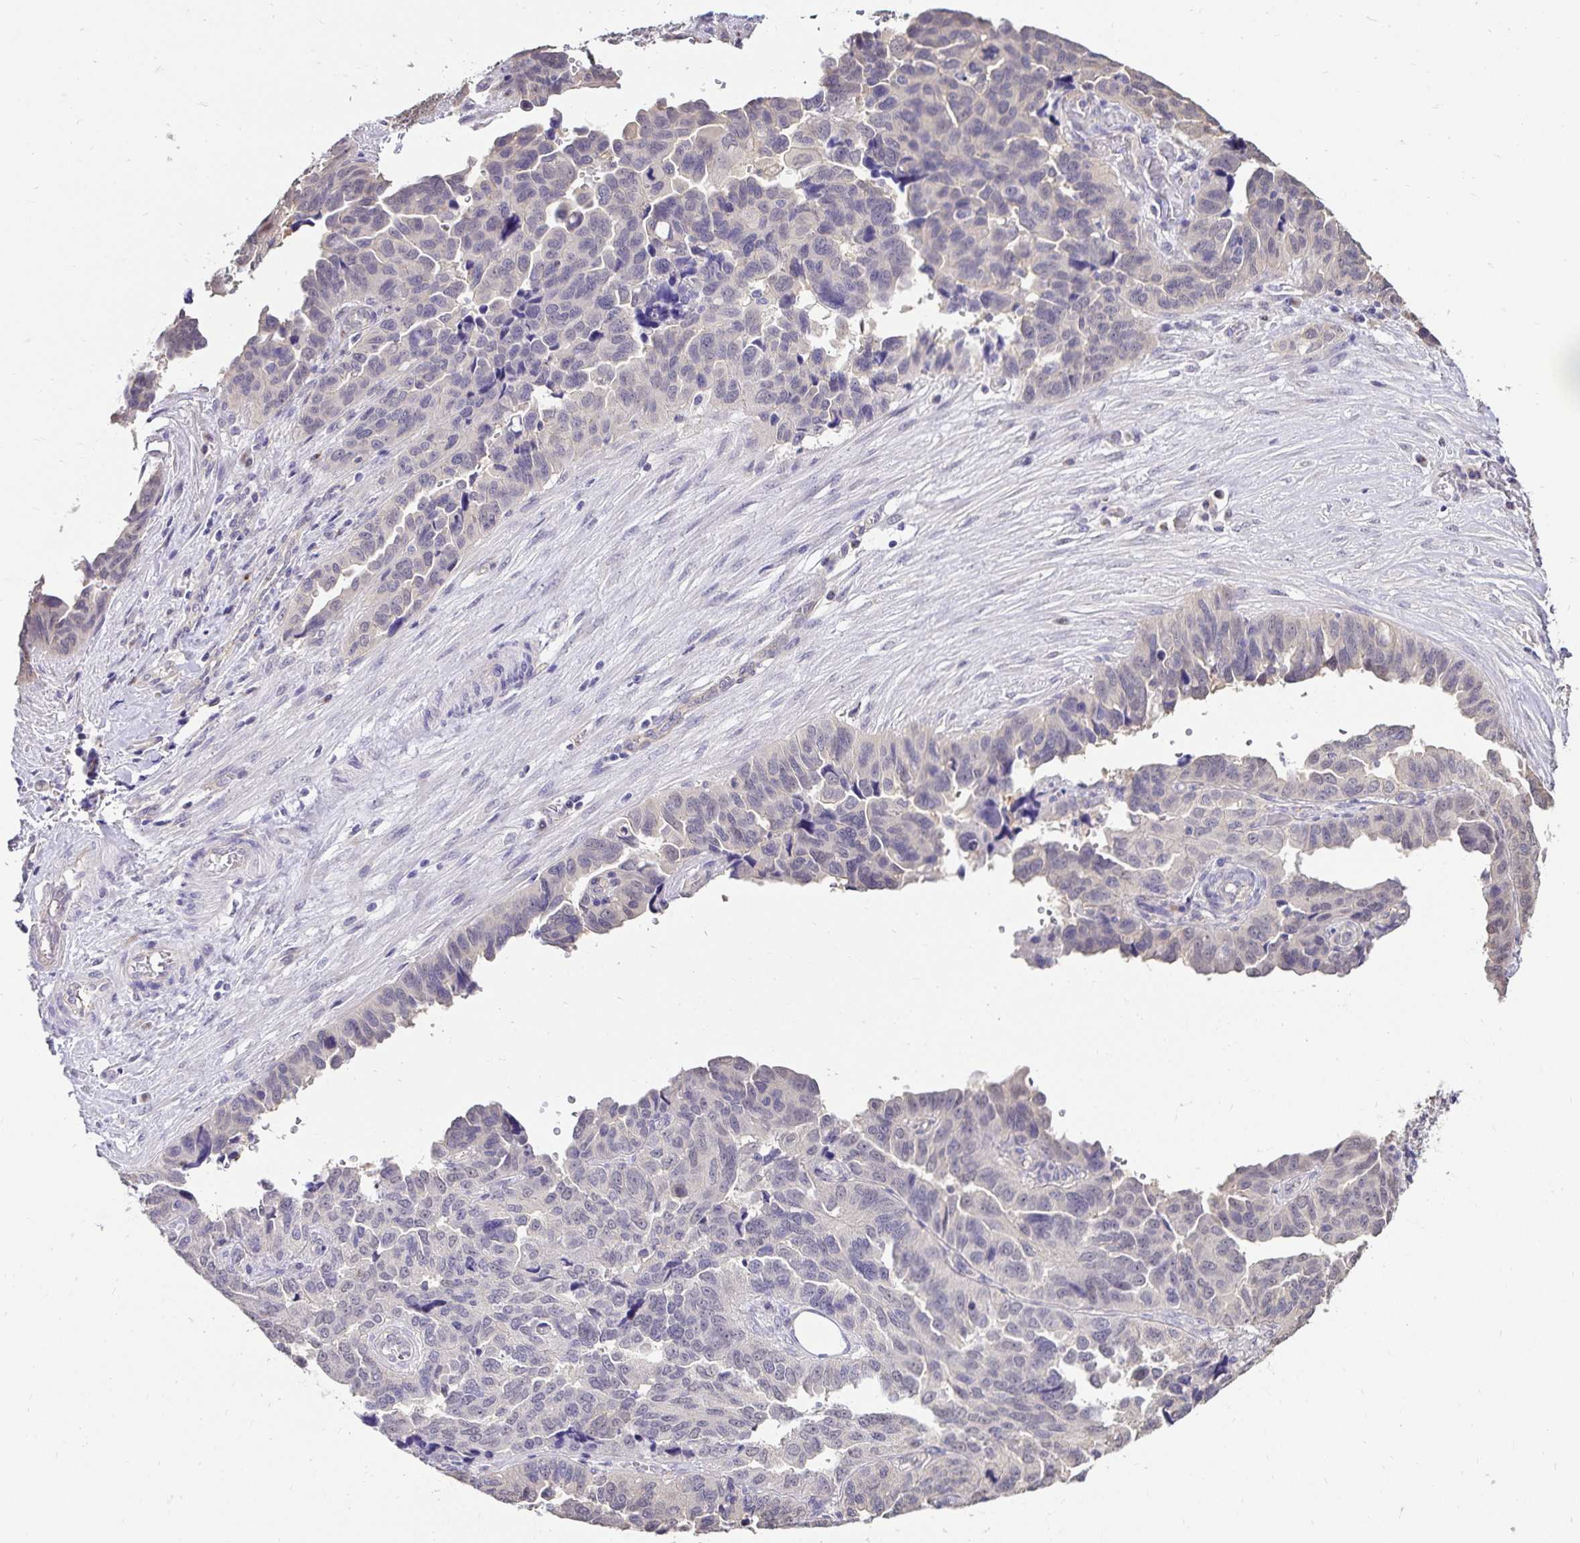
{"staining": {"intensity": "negative", "quantity": "none", "location": "none"}, "tissue": "ovarian cancer", "cell_type": "Tumor cells", "image_type": "cancer", "snomed": [{"axis": "morphology", "description": "Cystadenocarcinoma, serous, NOS"}, {"axis": "topography", "description": "Ovary"}], "caption": "Immunohistochemical staining of human serous cystadenocarcinoma (ovarian) exhibits no significant expression in tumor cells.", "gene": "SLC9A1", "patient": {"sex": "female", "age": 64}}